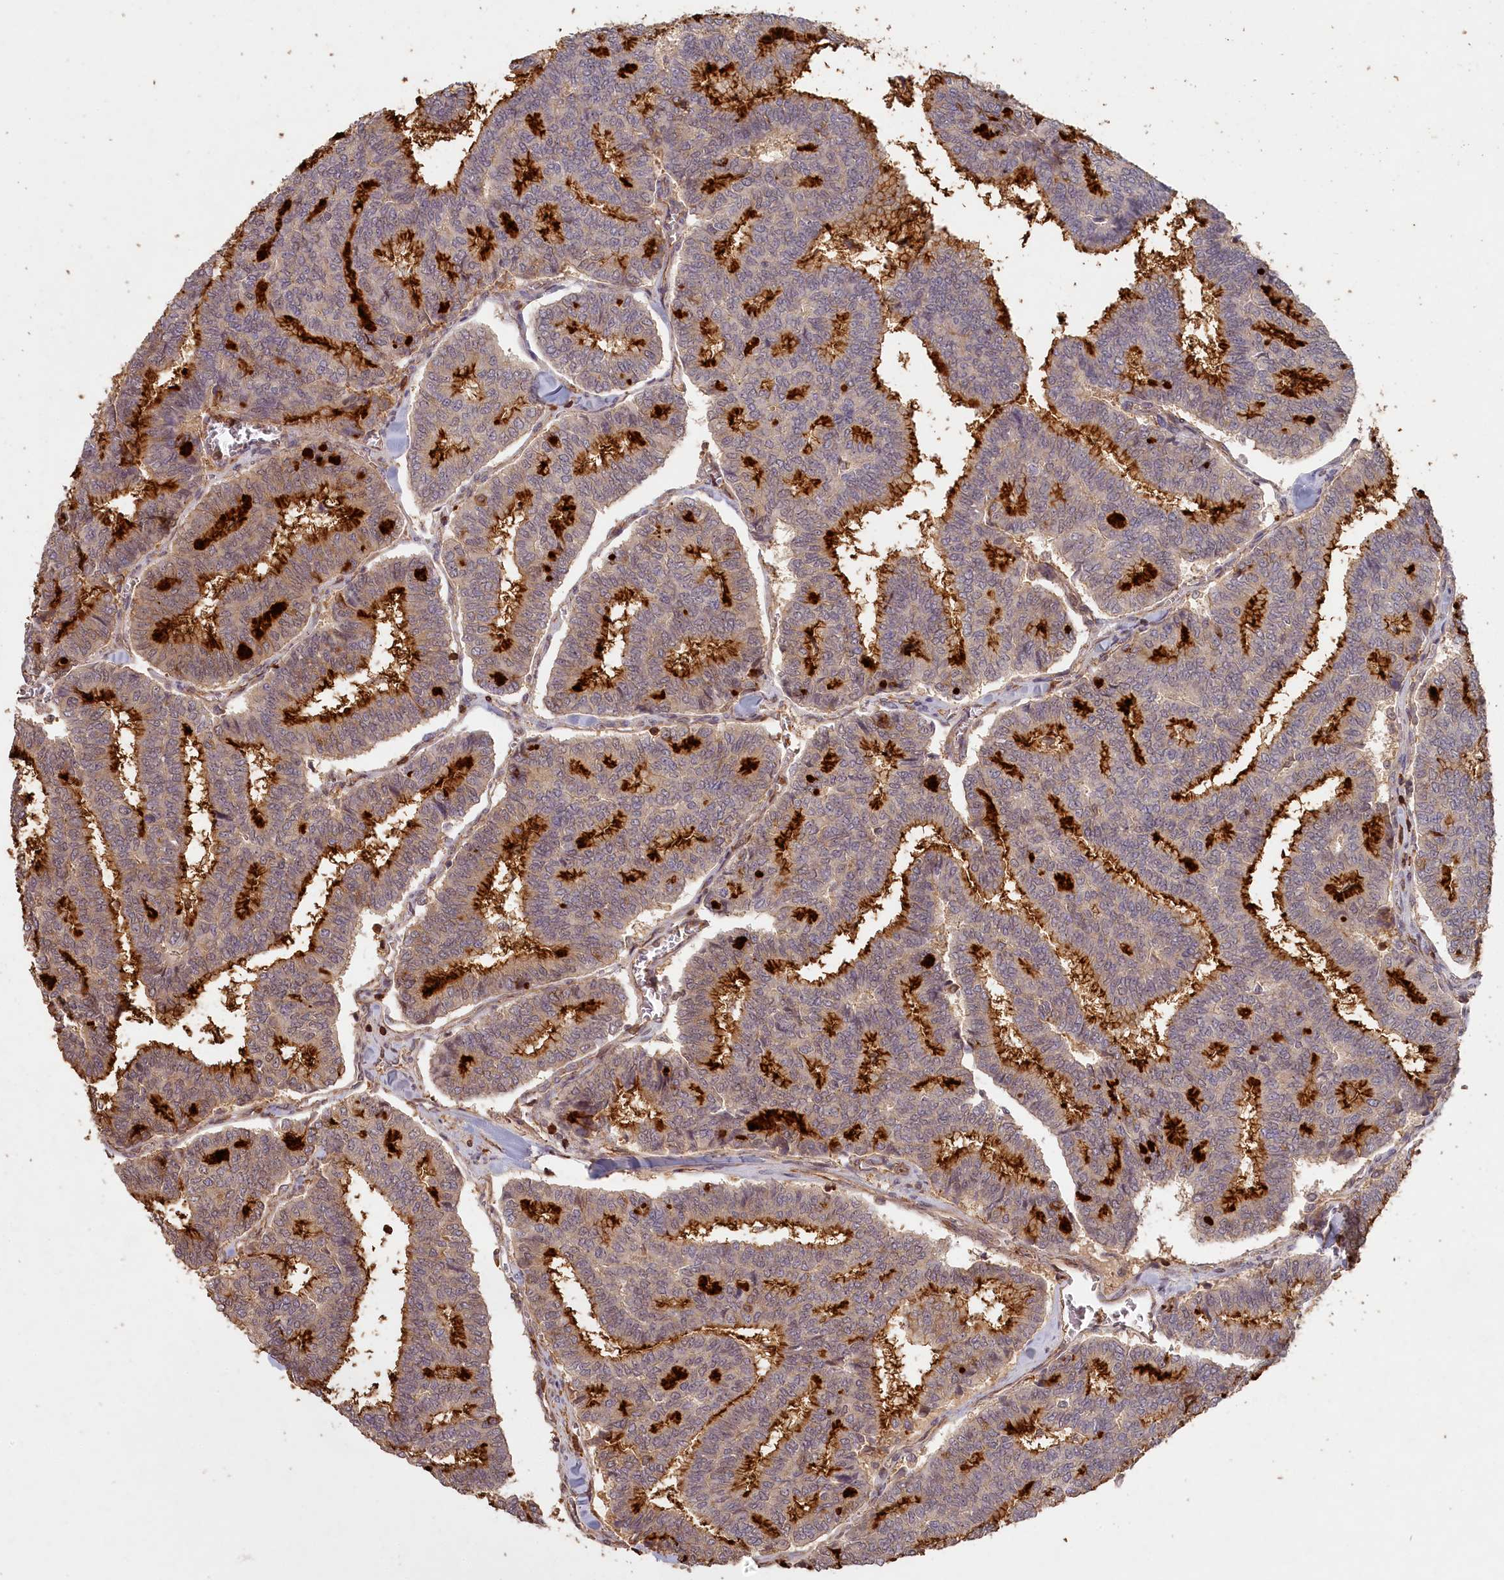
{"staining": {"intensity": "strong", "quantity": "25%-75%", "location": "cytoplasmic/membranous"}, "tissue": "thyroid cancer", "cell_type": "Tumor cells", "image_type": "cancer", "snomed": [{"axis": "morphology", "description": "Papillary adenocarcinoma, NOS"}, {"axis": "topography", "description": "Thyroid gland"}], "caption": "This image exhibits papillary adenocarcinoma (thyroid) stained with IHC to label a protein in brown. The cytoplasmic/membranous of tumor cells show strong positivity for the protein. Nuclei are counter-stained blue.", "gene": "MADD", "patient": {"sex": "female", "age": 35}}